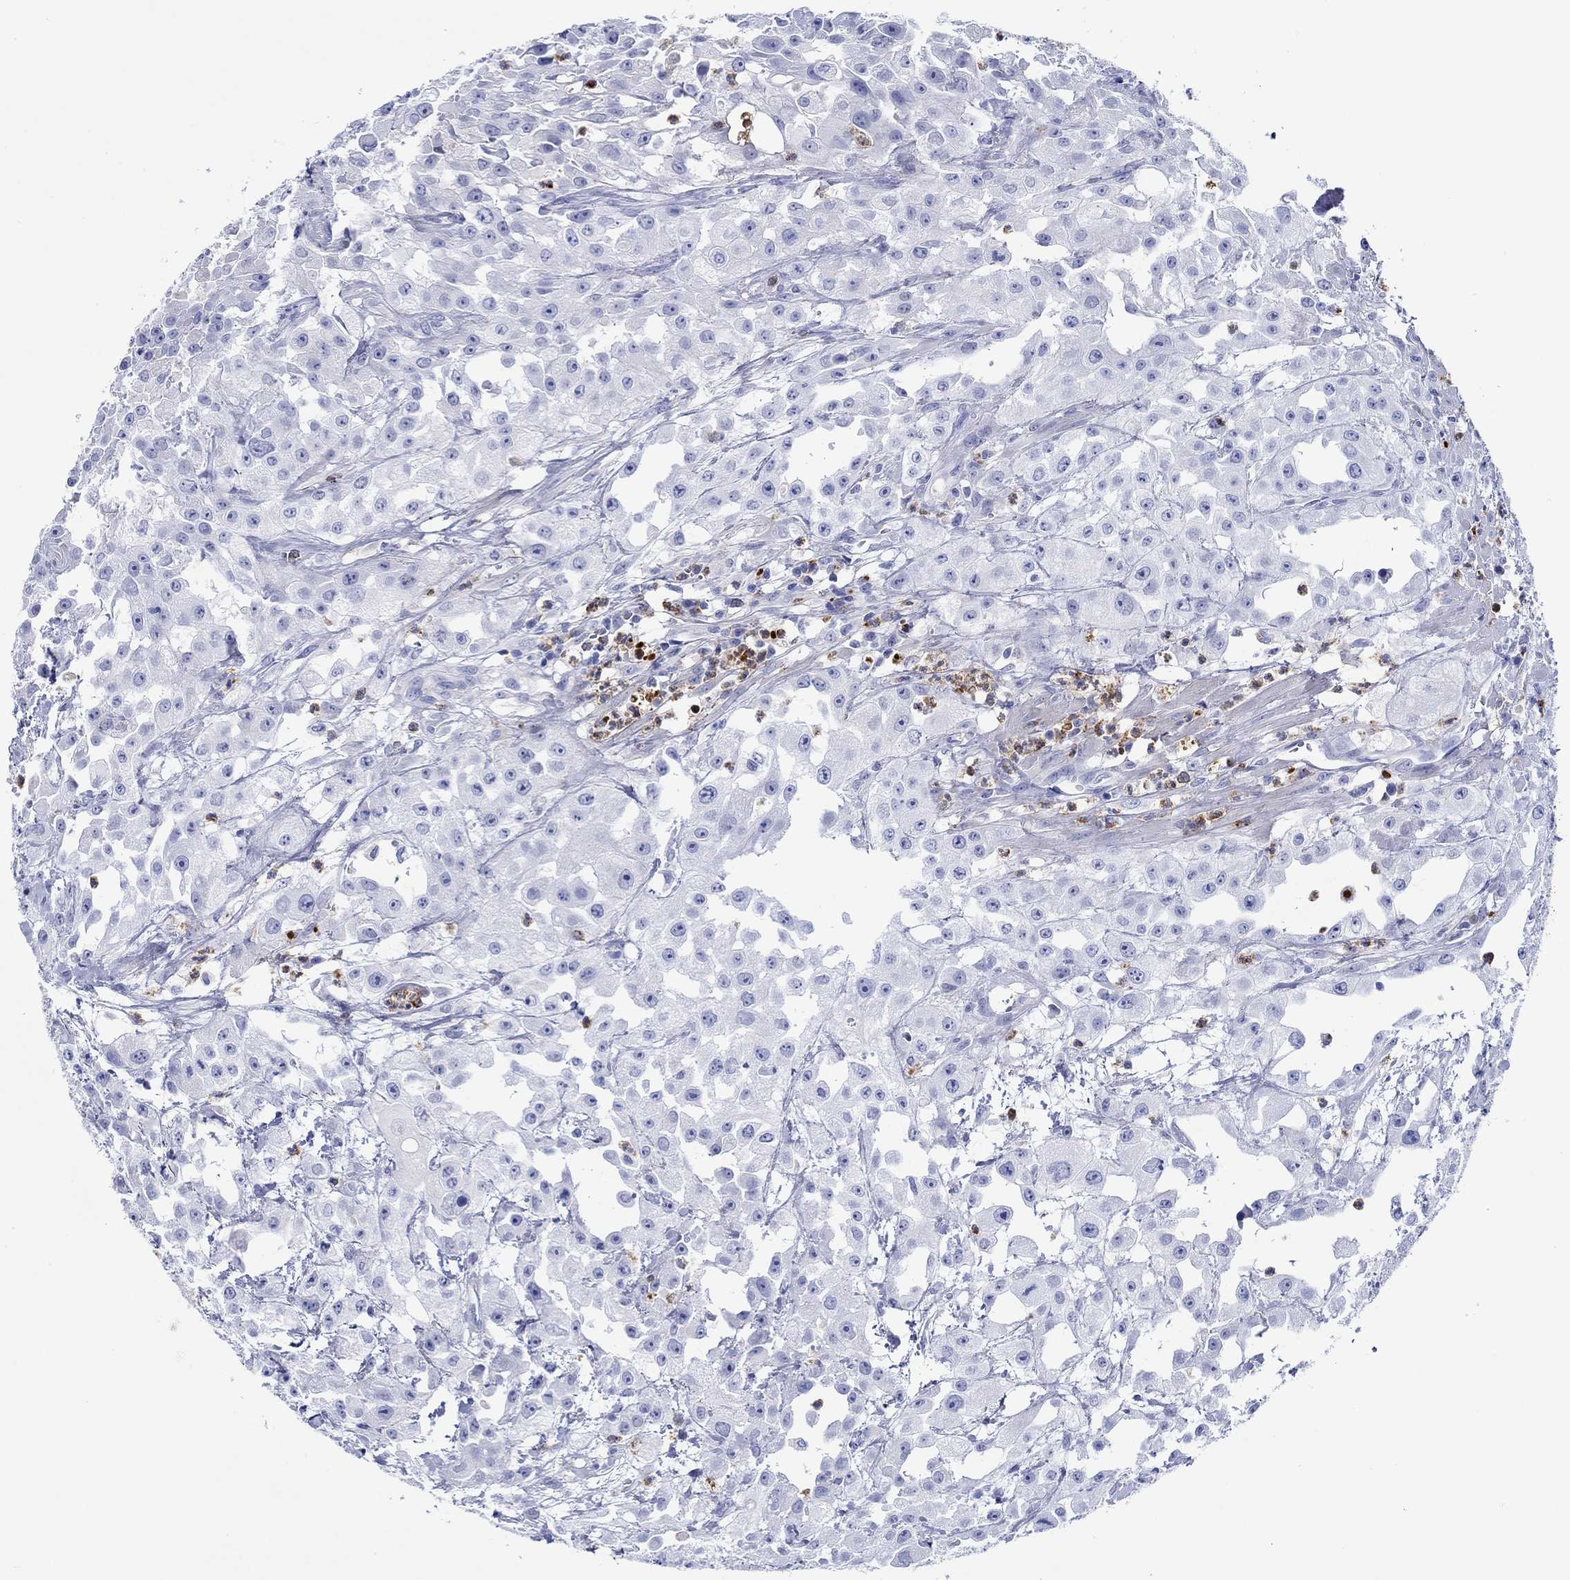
{"staining": {"intensity": "negative", "quantity": "none", "location": "none"}, "tissue": "urothelial cancer", "cell_type": "Tumor cells", "image_type": "cancer", "snomed": [{"axis": "morphology", "description": "Urothelial carcinoma, High grade"}, {"axis": "topography", "description": "Urinary bladder"}], "caption": "A photomicrograph of high-grade urothelial carcinoma stained for a protein demonstrates no brown staining in tumor cells.", "gene": "EPX", "patient": {"sex": "male", "age": 79}}